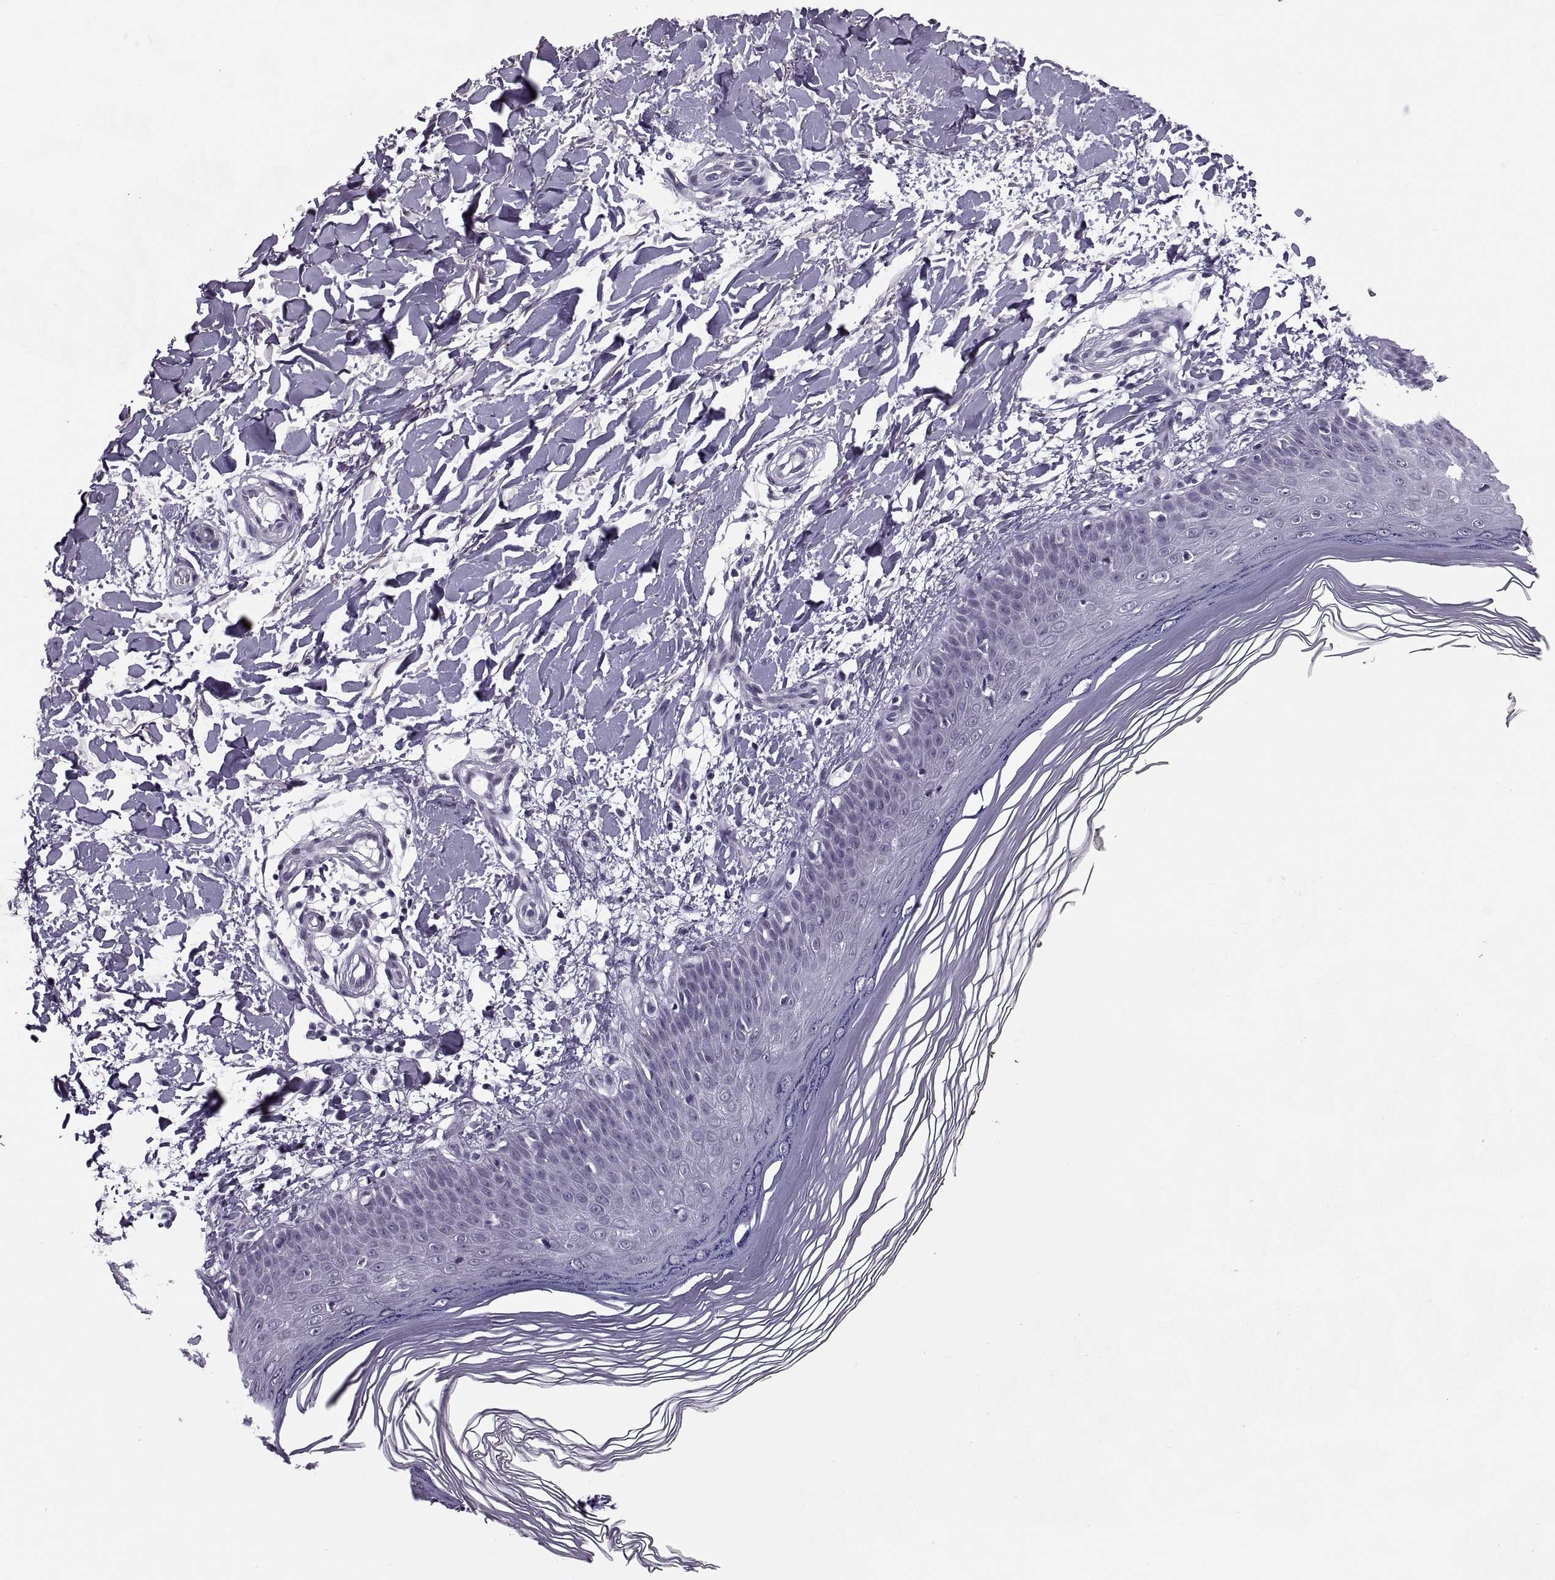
{"staining": {"intensity": "negative", "quantity": "none", "location": "none"}, "tissue": "skin", "cell_type": "Fibroblasts", "image_type": "normal", "snomed": [{"axis": "morphology", "description": "Normal tissue, NOS"}, {"axis": "topography", "description": "Skin"}], "caption": "This photomicrograph is of benign skin stained with immunohistochemistry to label a protein in brown with the nuclei are counter-stained blue. There is no staining in fibroblasts. The staining is performed using DAB (3,3'-diaminobenzidine) brown chromogen with nuclei counter-stained in using hematoxylin.", "gene": "TBC1D3B", "patient": {"sex": "female", "age": 62}}